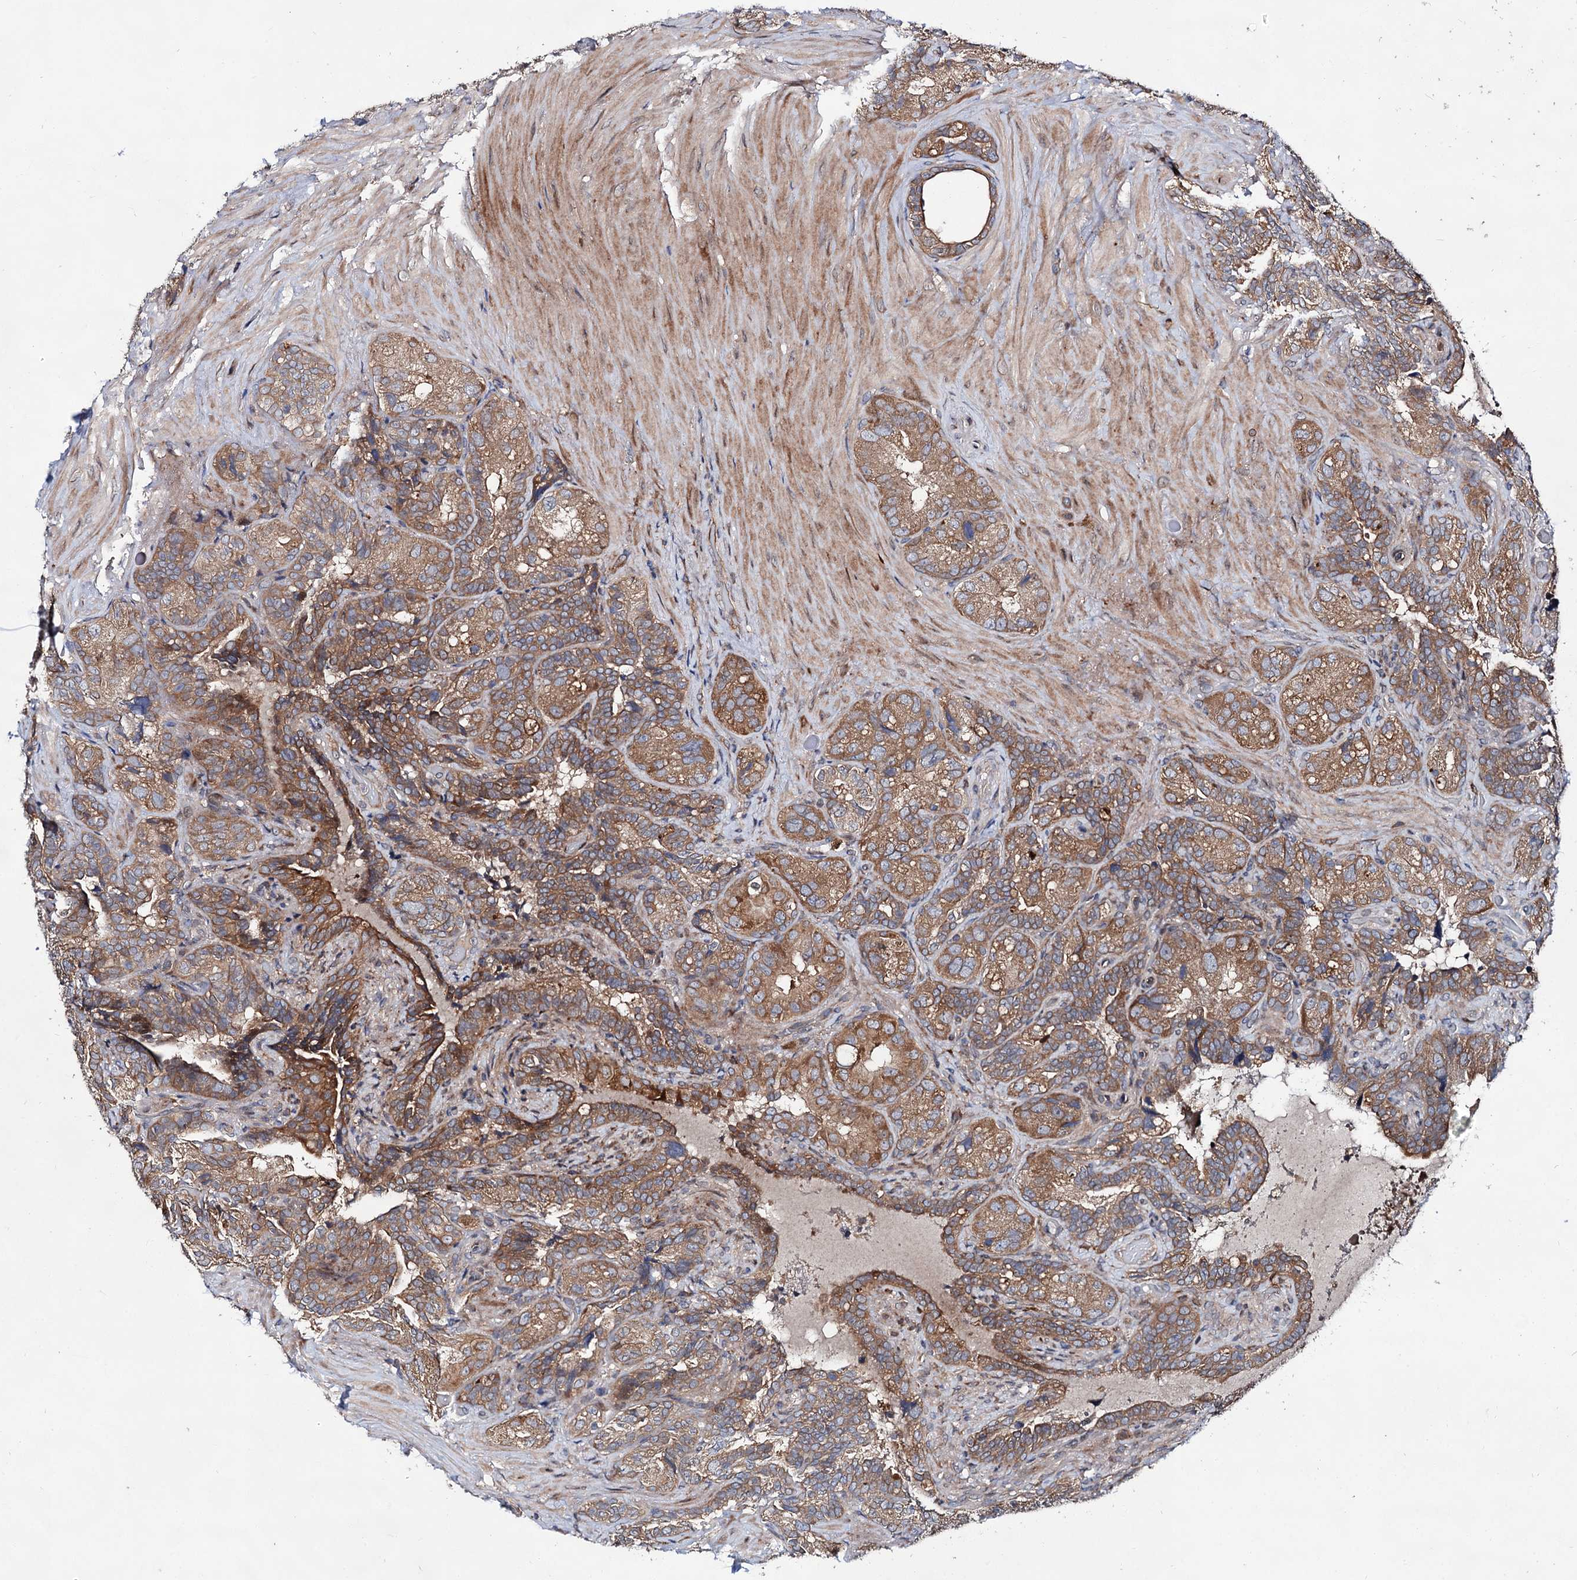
{"staining": {"intensity": "moderate", "quantity": ">75%", "location": "cytoplasmic/membranous"}, "tissue": "seminal vesicle", "cell_type": "Glandular cells", "image_type": "normal", "snomed": [{"axis": "morphology", "description": "Normal tissue, NOS"}, {"axis": "topography", "description": "Seminal veicle"}, {"axis": "topography", "description": "Peripheral nerve tissue"}], "caption": "A medium amount of moderate cytoplasmic/membranous staining is appreciated in approximately >75% of glandular cells in unremarkable seminal vesicle.", "gene": "NAA25", "patient": {"sex": "male", "age": 67}}